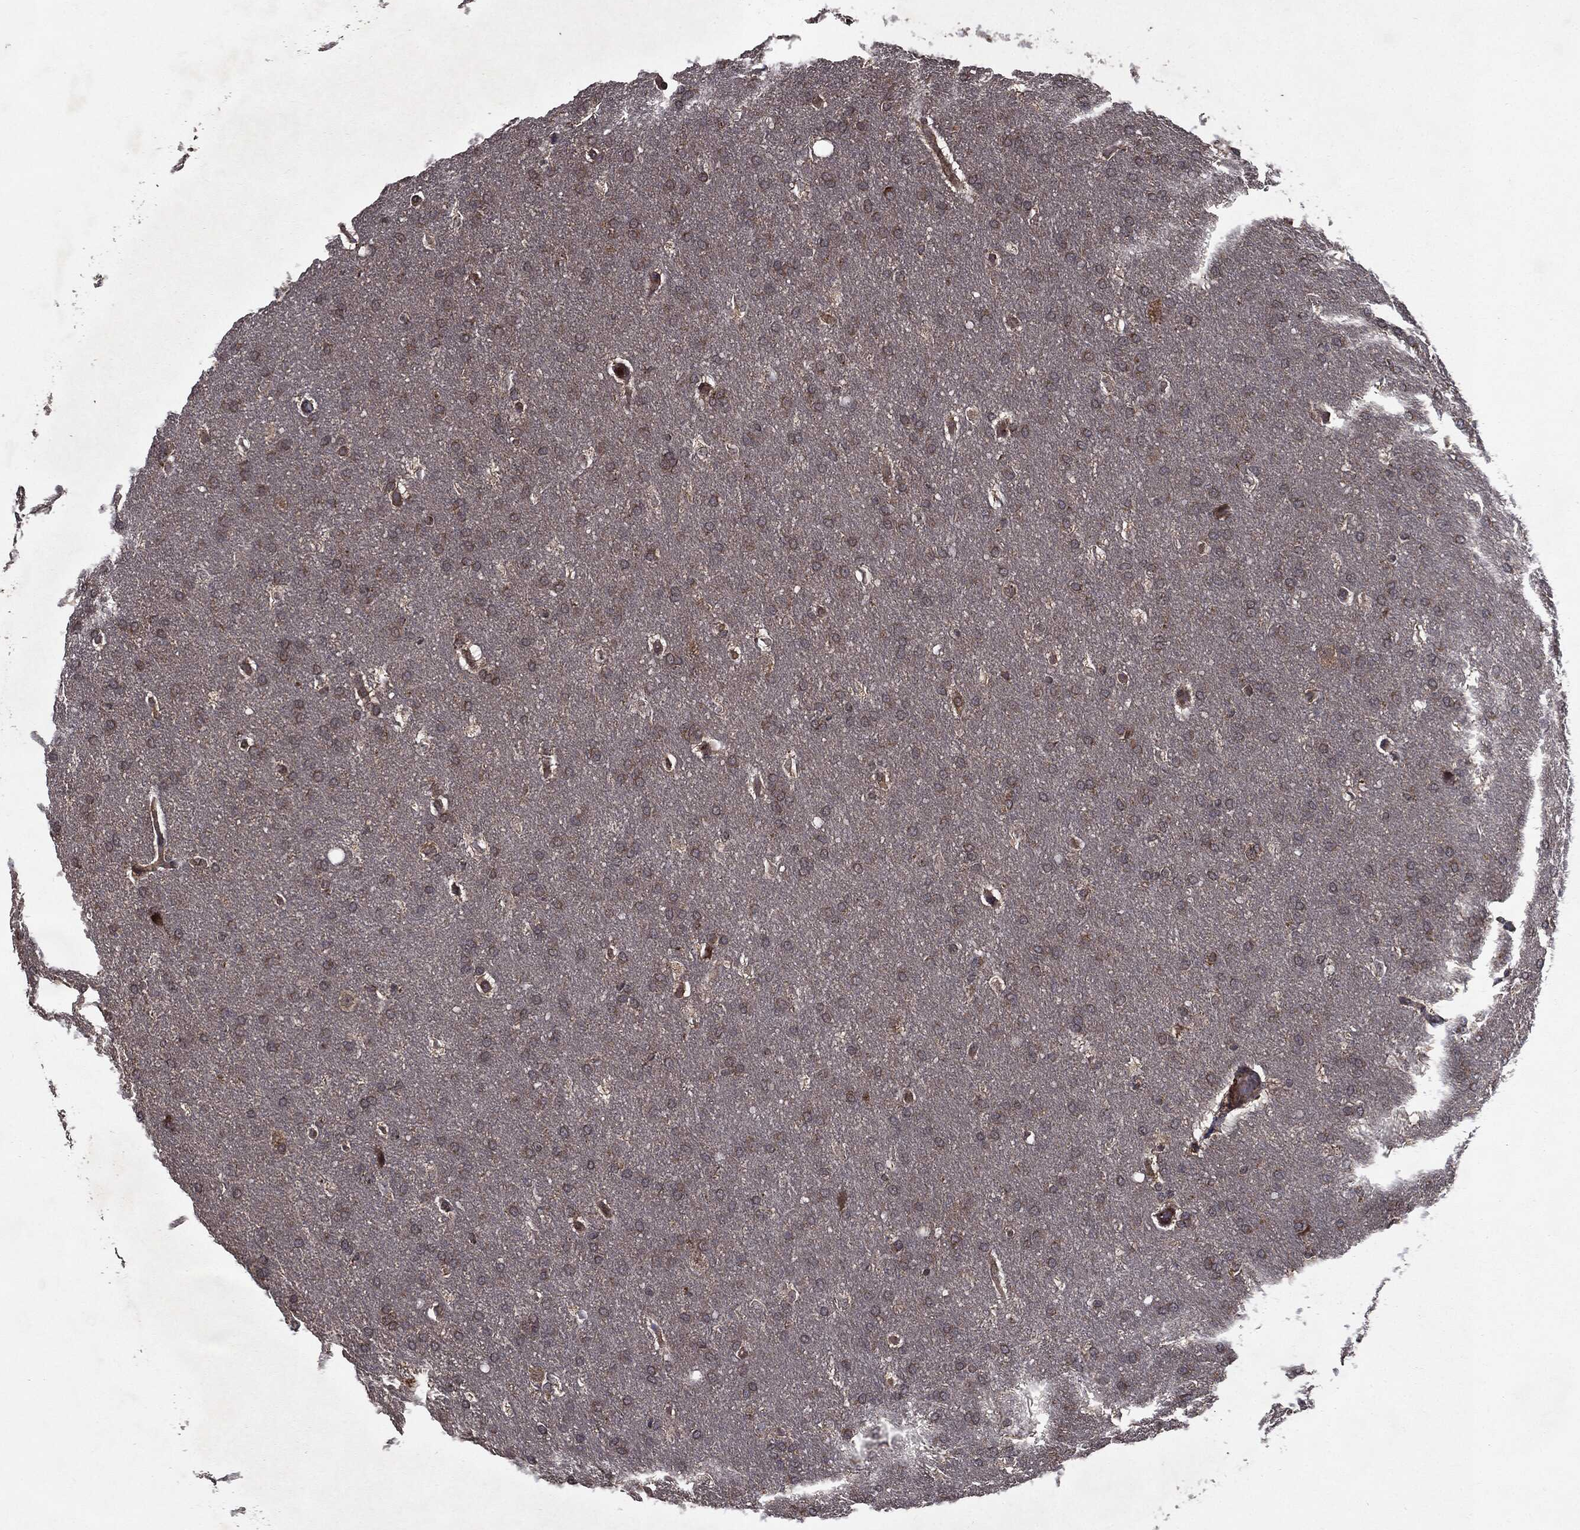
{"staining": {"intensity": "moderate", "quantity": "25%-75%", "location": "cytoplasmic/membranous"}, "tissue": "glioma", "cell_type": "Tumor cells", "image_type": "cancer", "snomed": [{"axis": "morphology", "description": "Glioma, malignant, Low grade"}, {"axis": "topography", "description": "Brain"}], "caption": "Glioma tissue demonstrates moderate cytoplasmic/membranous positivity in approximately 25%-75% of tumor cells, visualized by immunohistochemistry.", "gene": "HDAC5", "patient": {"sex": "female", "age": 37}}